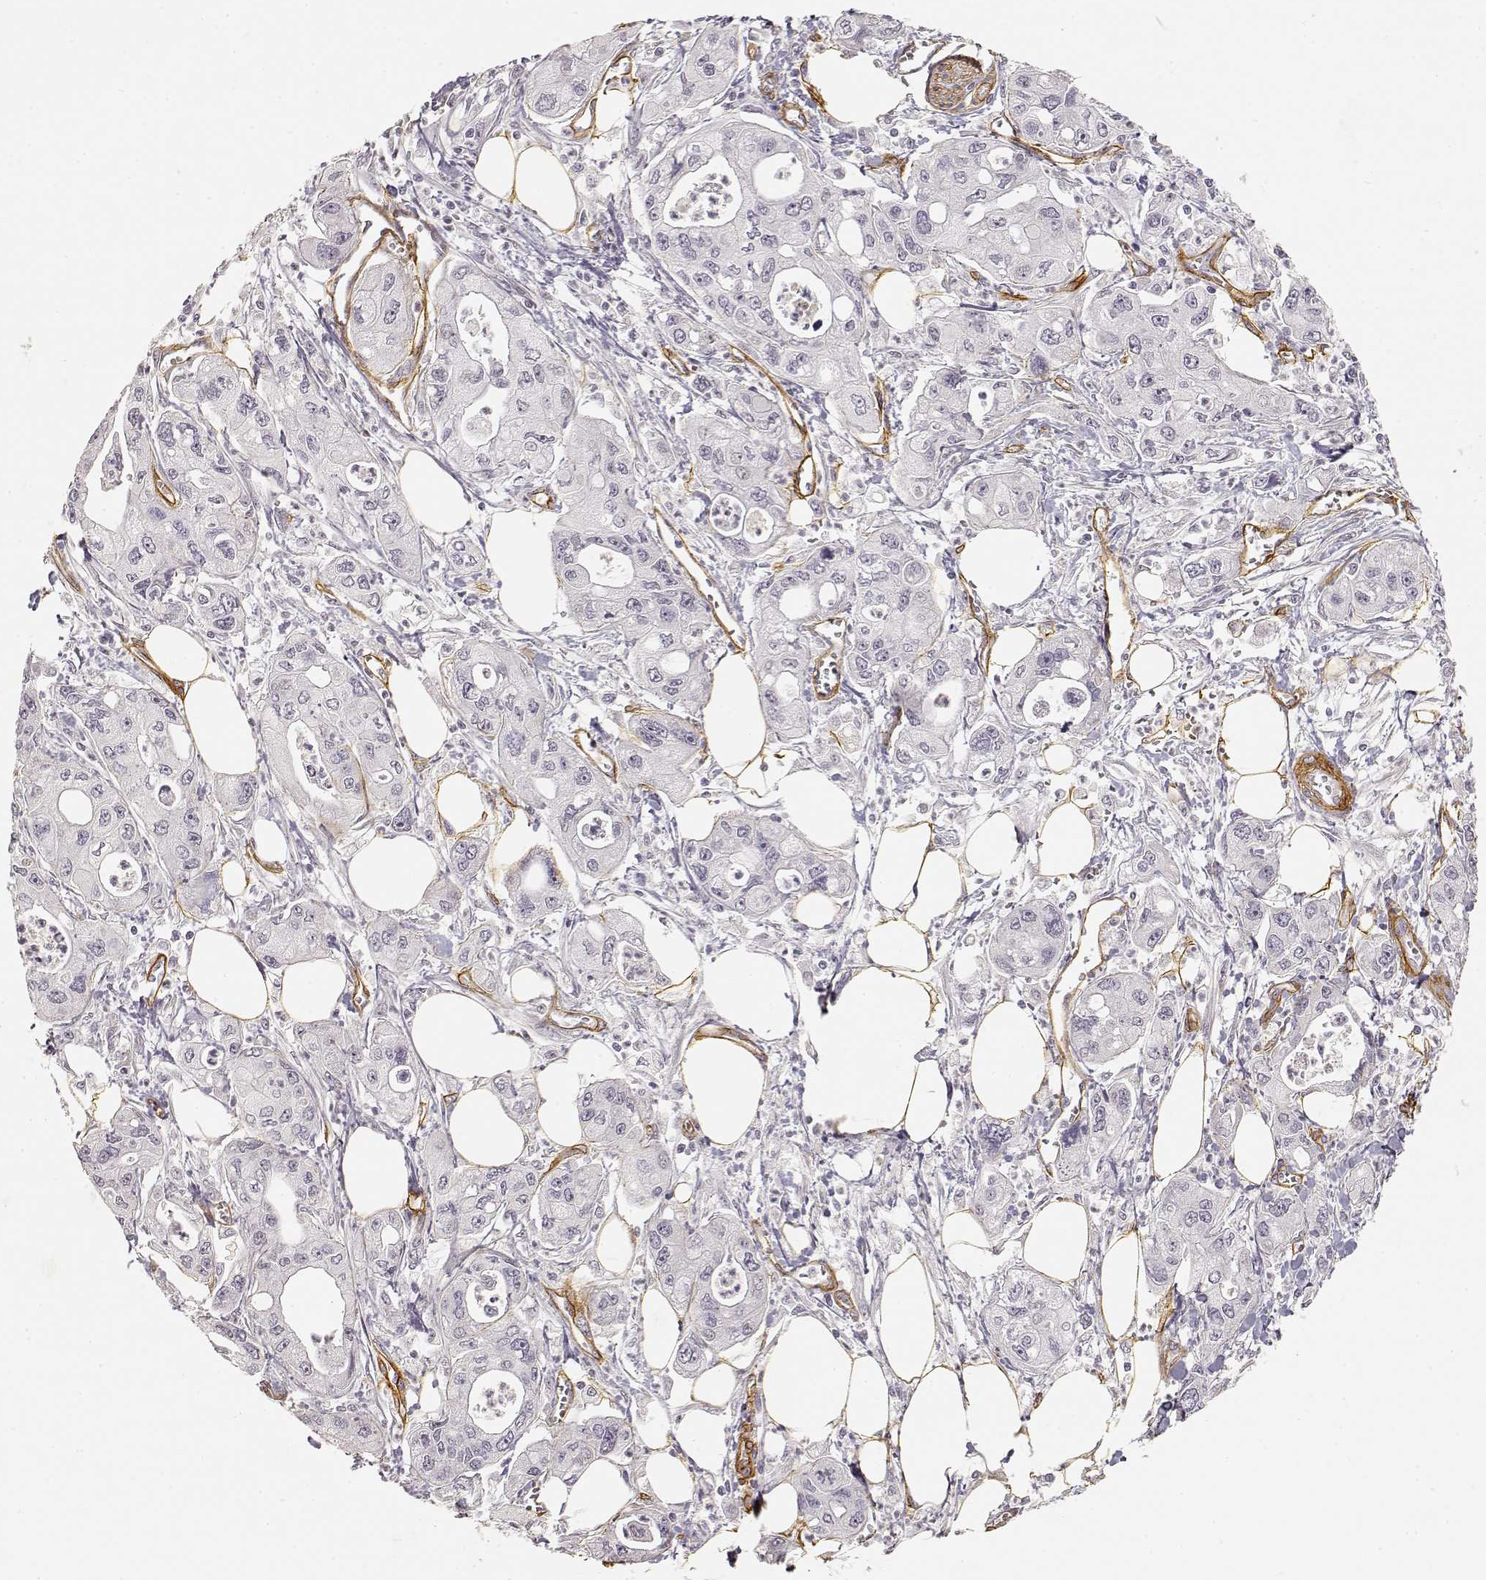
{"staining": {"intensity": "negative", "quantity": "none", "location": "none"}, "tissue": "pancreatic cancer", "cell_type": "Tumor cells", "image_type": "cancer", "snomed": [{"axis": "morphology", "description": "Adenocarcinoma, NOS"}, {"axis": "topography", "description": "Pancreas"}], "caption": "Protein analysis of pancreatic cancer exhibits no significant staining in tumor cells. (Stains: DAB immunohistochemistry (IHC) with hematoxylin counter stain, Microscopy: brightfield microscopy at high magnification).", "gene": "LAMA4", "patient": {"sex": "male", "age": 70}}